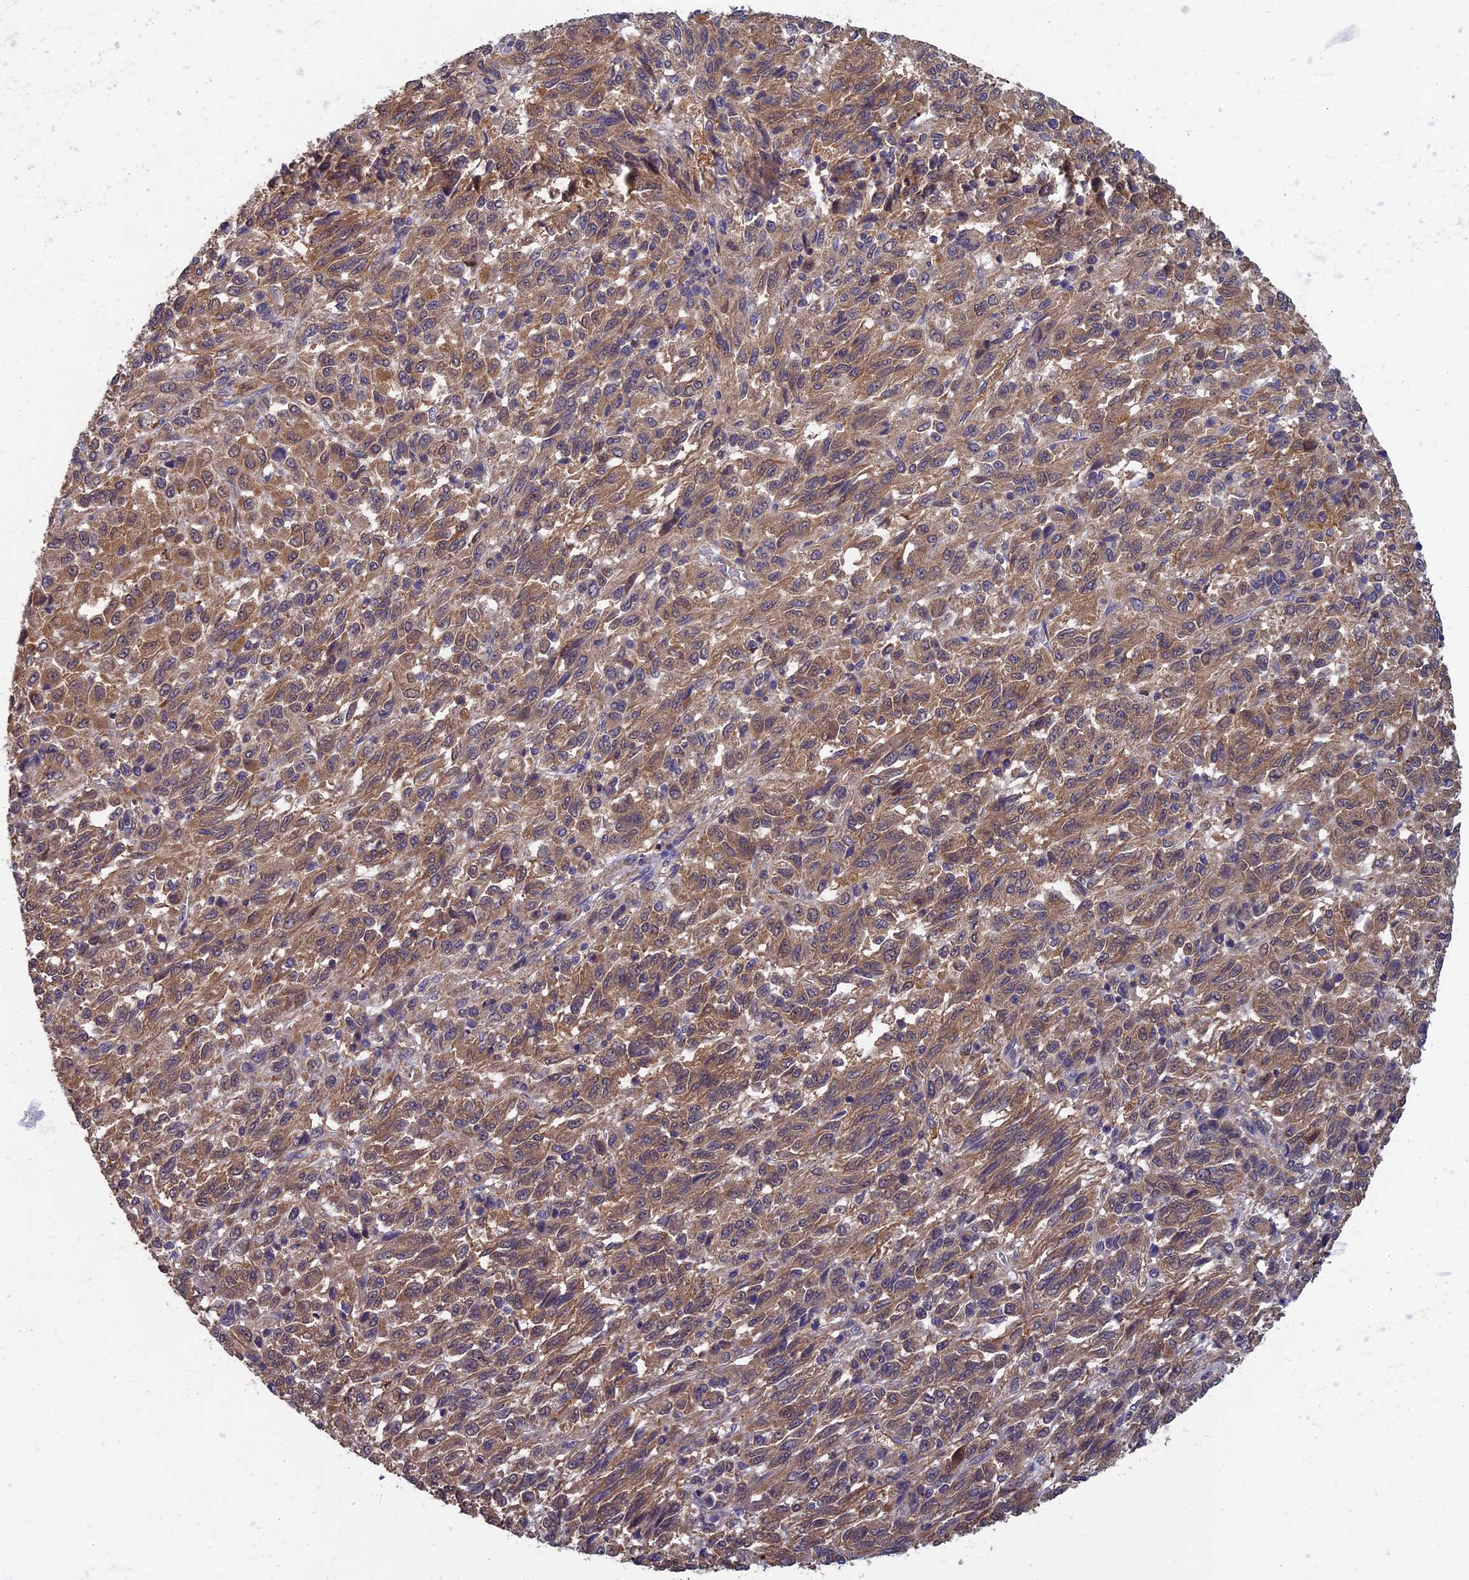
{"staining": {"intensity": "moderate", "quantity": ">75%", "location": "cytoplasmic/membranous"}, "tissue": "melanoma", "cell_type": "Tumor cells", "image_type": "cancer", "snomed": [{"axis": "morphology", "description": "Malignant melanoma, Metastatic site"}, {"axis": "topography", "description": "Lung"}], "caption": "Human malignant melanoma (metastatic site) stained for a protein (brown) demonstrates moderate cytoplasmic/membranous positive expression in approximately >75% of tumor cells.", "gene": "LCMT1", "patient": {"sex": "male", "age": 64}}